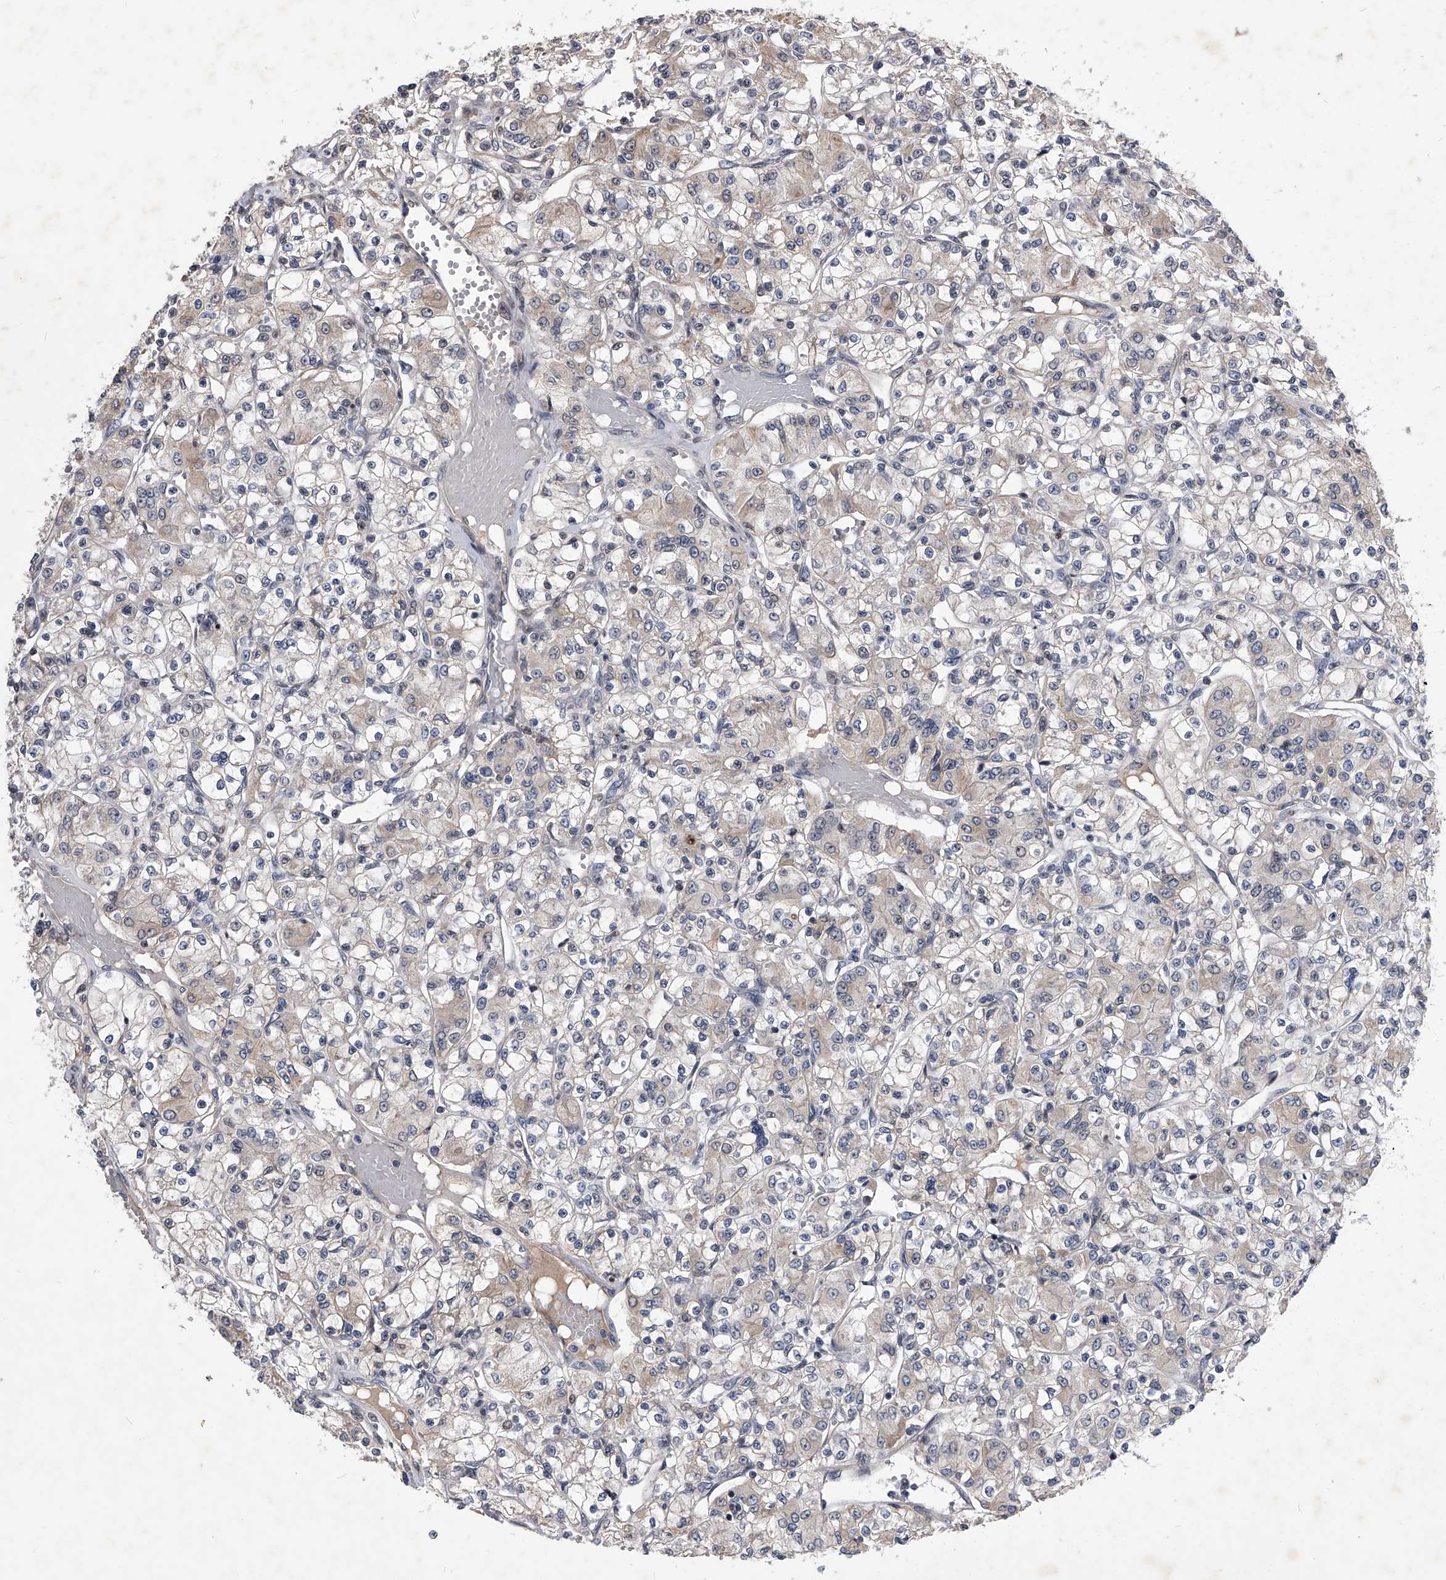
{"staining": {"intensity": "weak", "quantity": "25%-75%", "location": "cytoplasmic/membranous"}, "tissue": "renal cancer", "cell_type": "Tumor cells", "image_type": "cancer", "snomed": [{"axis": "morphology", "description": "Adenocarcinoma, NOS"}, {"axis": "topography", "description": "Kidney"}], "caption": "This micrograph demonstrates immunohistochemistry (IHC) staining of human renal cancer, with low weak cytoplasmic/membranous positivity in about 25%-75% of tumor cells.", "gene": "ZNF76", "patient": {"sex": "female", "age": 59}}